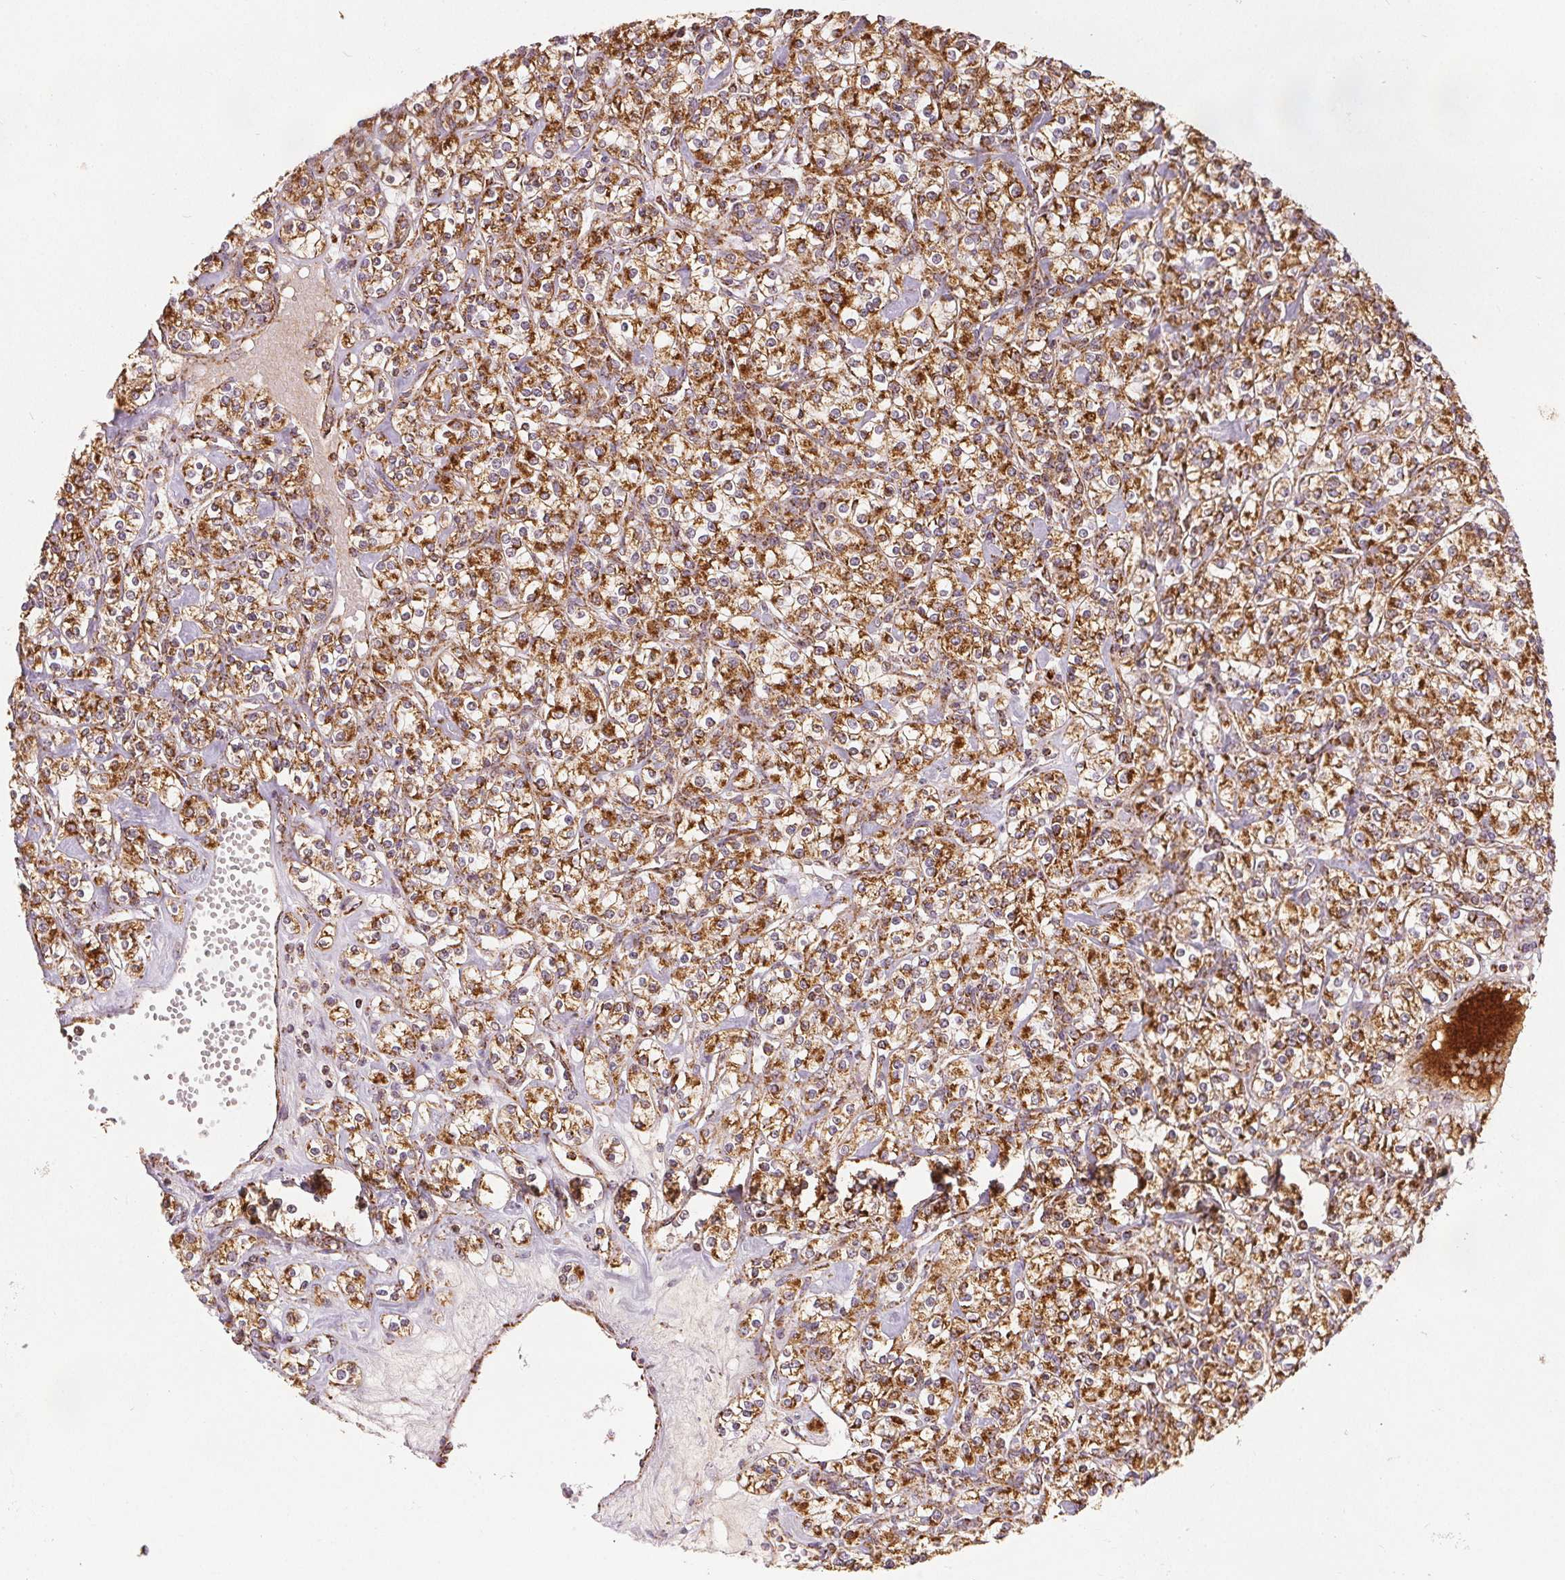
{"staining": {"intensity": "moderate", "quantity": ">75%", "location": "cytoplasmic/membranous"}, "tissue": "renal cancer", "cell_type": "Tumor cells", "image_type": "cancer", "snomed": [{"axis": "morphology", "description": "Adenocarcinoma, NOS"}, {"axis": "topography", "description": "Kidney"}], "caption": "Tumor cells reveal moderate cytoplasmic/membranous staining in approximately >75% of cells in renal cancer.", "gene": "SDHB", "patient": {"sex": "male", "age": 77}}